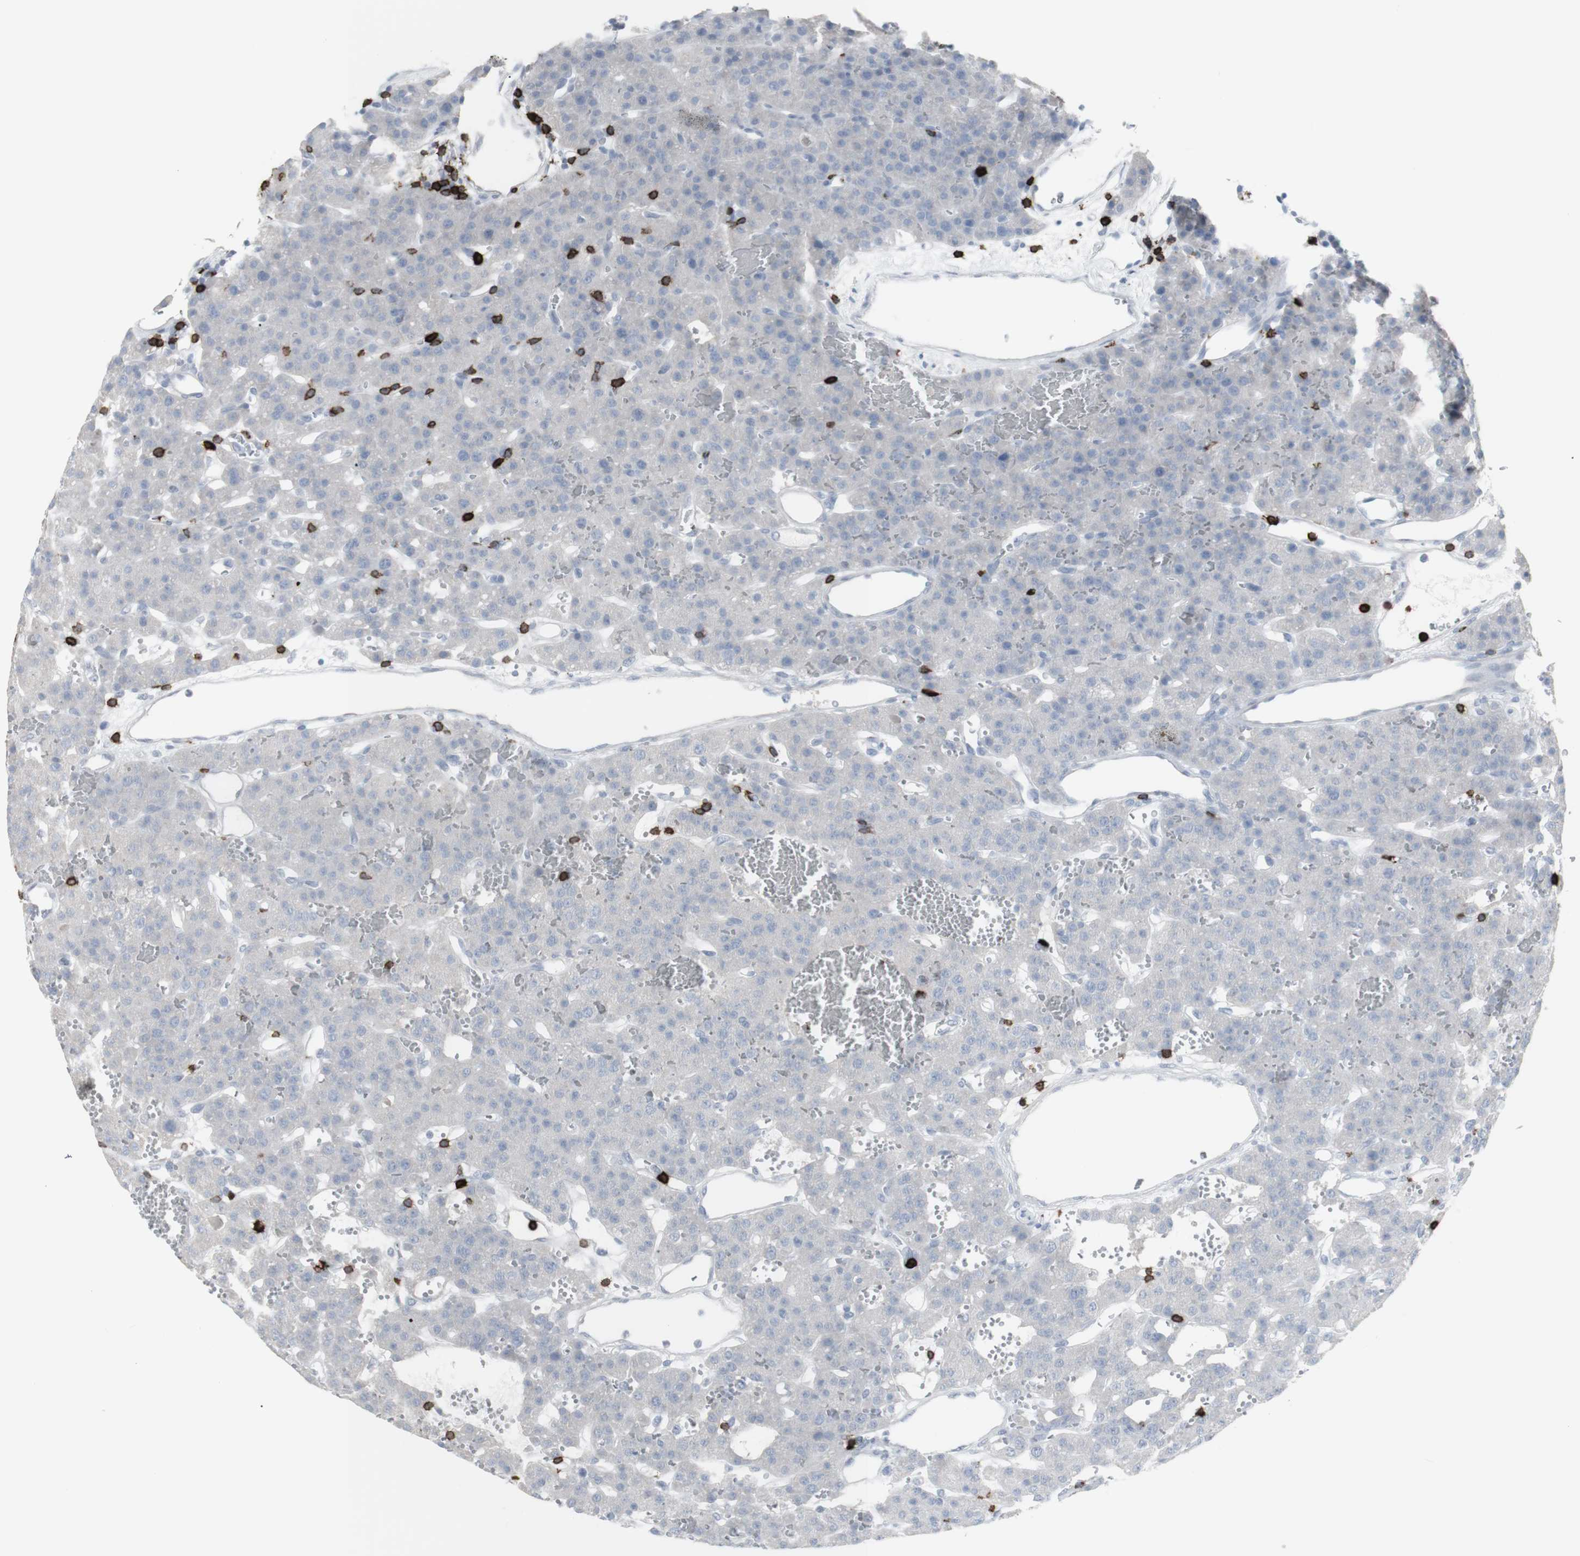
{"staining": {"intensity": "negative", "quantity": "none", "location": "none"}, "tissue": "parathyroid gland", "cell_type": "Glandular cells", "image_type": "normal", "snomed": [{"axis": "morphology", "description": "Normal tissue, NOS"}, {"axis": "morphology", "description": "Adenoma, NOS"}, {"axis": "topography", "description": "Parathyroid gland"}], "caption": "Immunohistochemistry (IHC) photomicrograph of unremarkable parathyroid gland stained for a protein (brown), which displays no staining in glandular cells. (DAB immunohistochemistry visualized using brightfield microscopy, high magnification).", "gene": "CD247", "patient": {"sex": "female", "age": 81}}